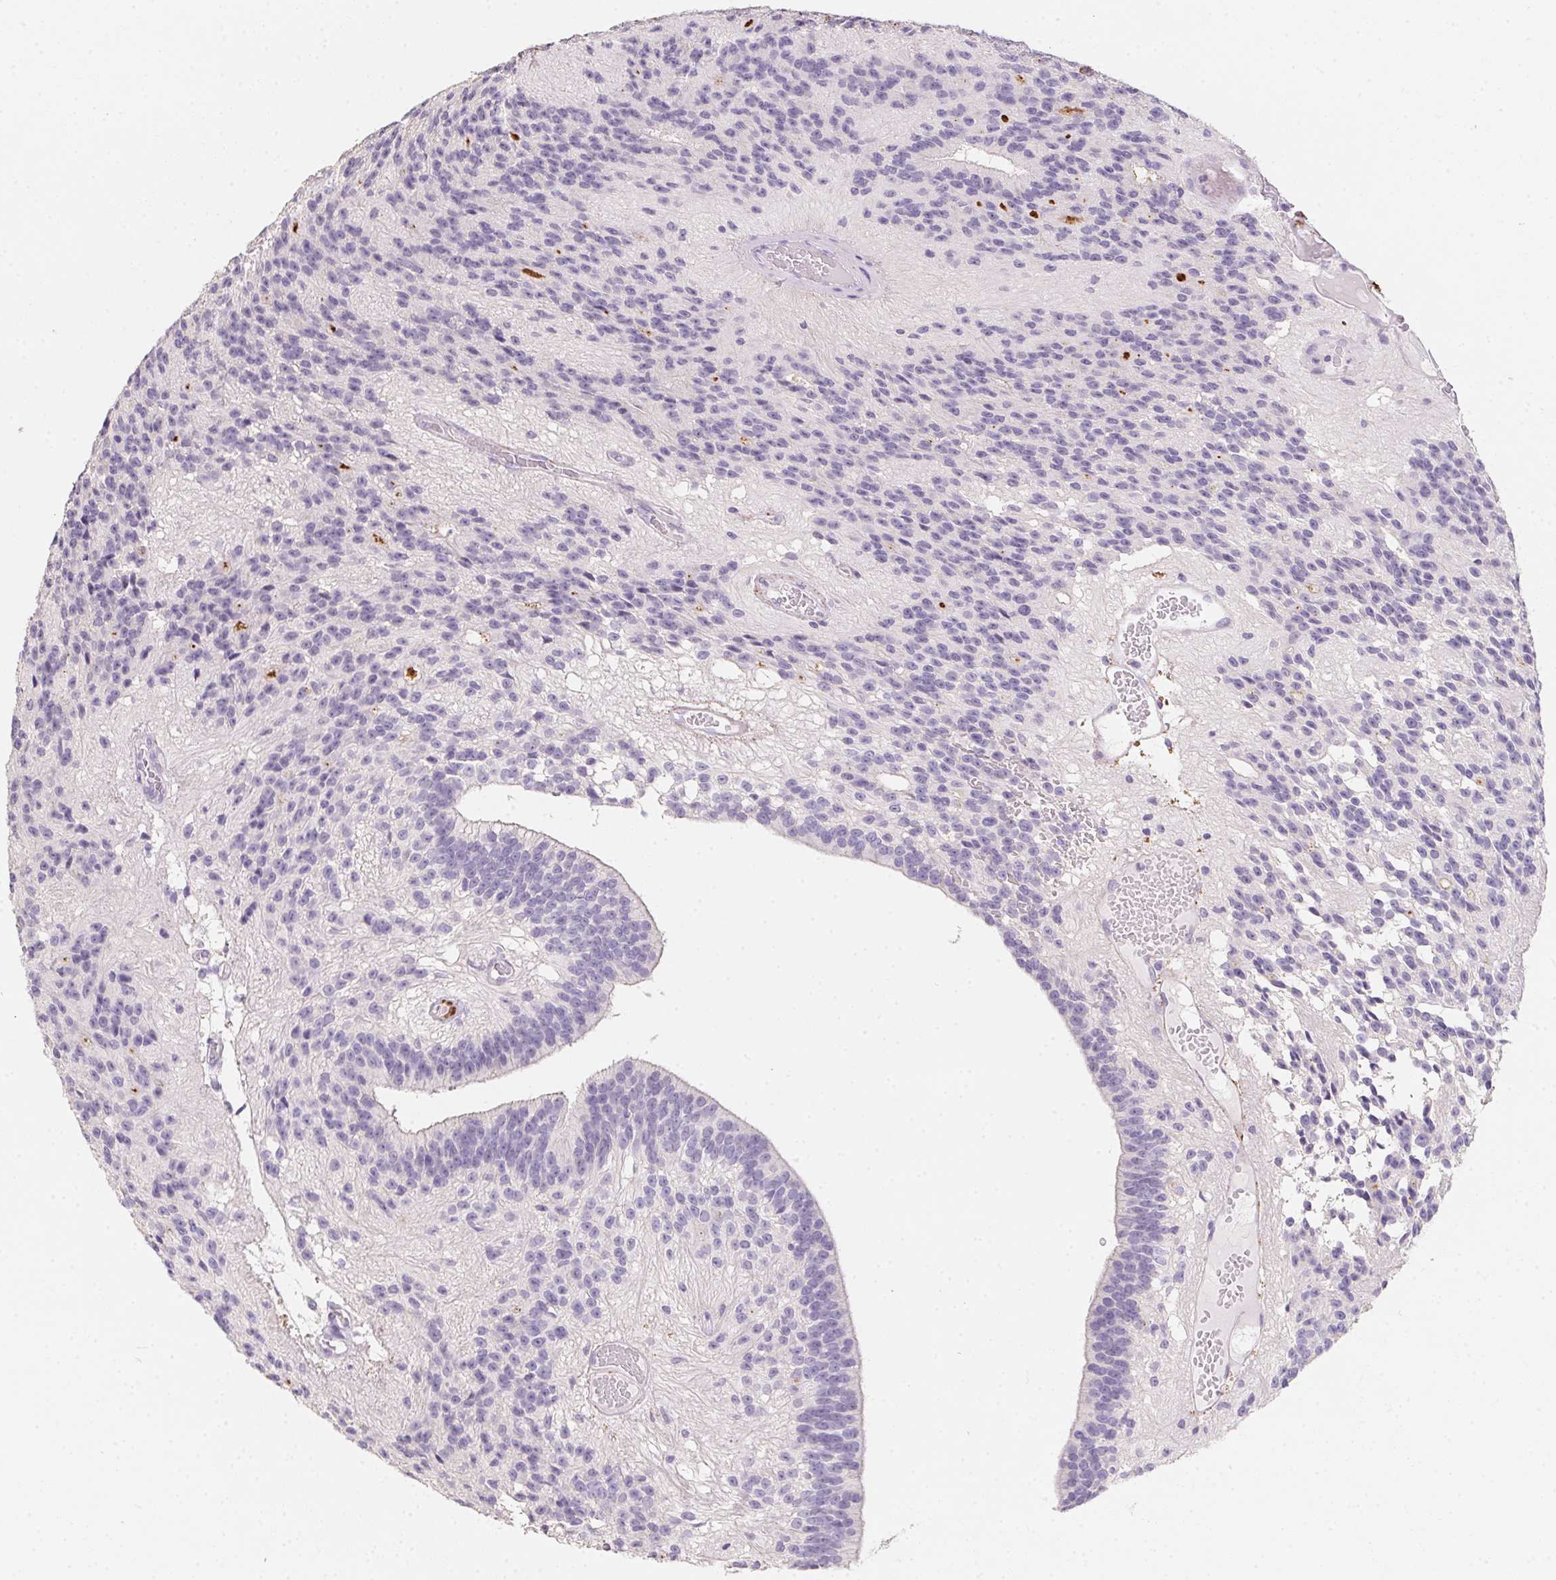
{"staining": {"intensity": "negative", "quantity": "none", "location": "none"}, "tissue": "glioma", "cell_type": "Tumor cells", "image_type": "cancer", "snomed": [{"axis": "morphology", "description": "Glioma, malignant, Low grade"}, {"axis": "topography", "description": "Brain"}], "caption": "Immunohistochemistry micrograph of human glioma stained for a protein (brown), which demonstrates no staining in tumor cells.", "gene": "MYL4", "patient": {"sex": "male", "age": 31}}